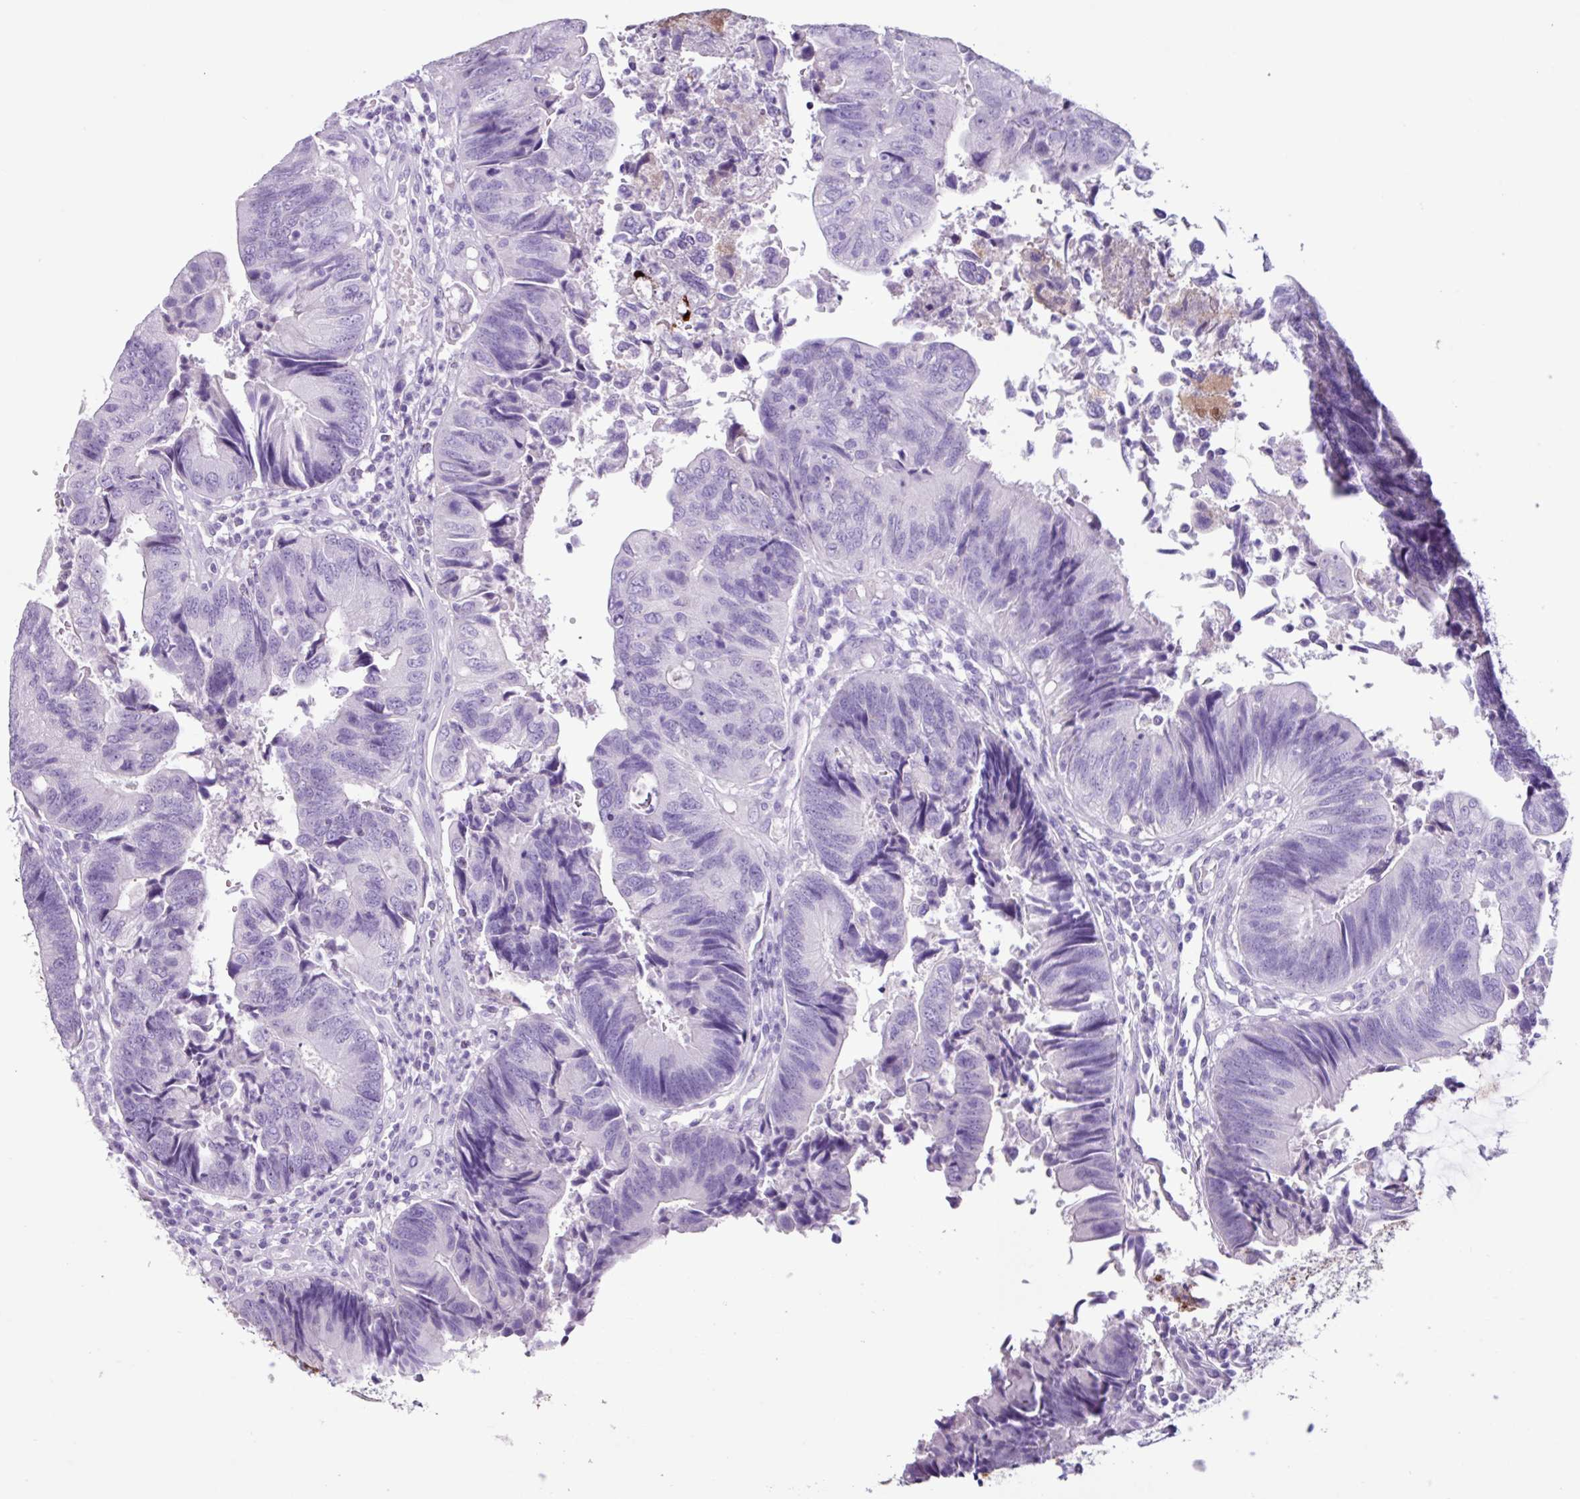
{"staining": {"intensity": "negative", "quantity": "none", "location": "none"}, "tissue": "colorectal cancer", "cell_type": "Tumor cells", "image_type": "cancer", "snomed": [{"axis": "morphology", "description": "Adenocarcinoma, NOS"}, {"axis": "topography", "description": "Colon"}], "caption": "This micrograph is of colorectal adenocarcinoma stained with immunohistochemistry to label a protein in brown with the nuclei are counter-stained blue. There is no expression in tumor cells. (DAB immunohistochemistry (IHC) visualized using brightfield microscopy, high magnification).", "gene": "PGR", "patient": {"sex": "female", "age": 67}}